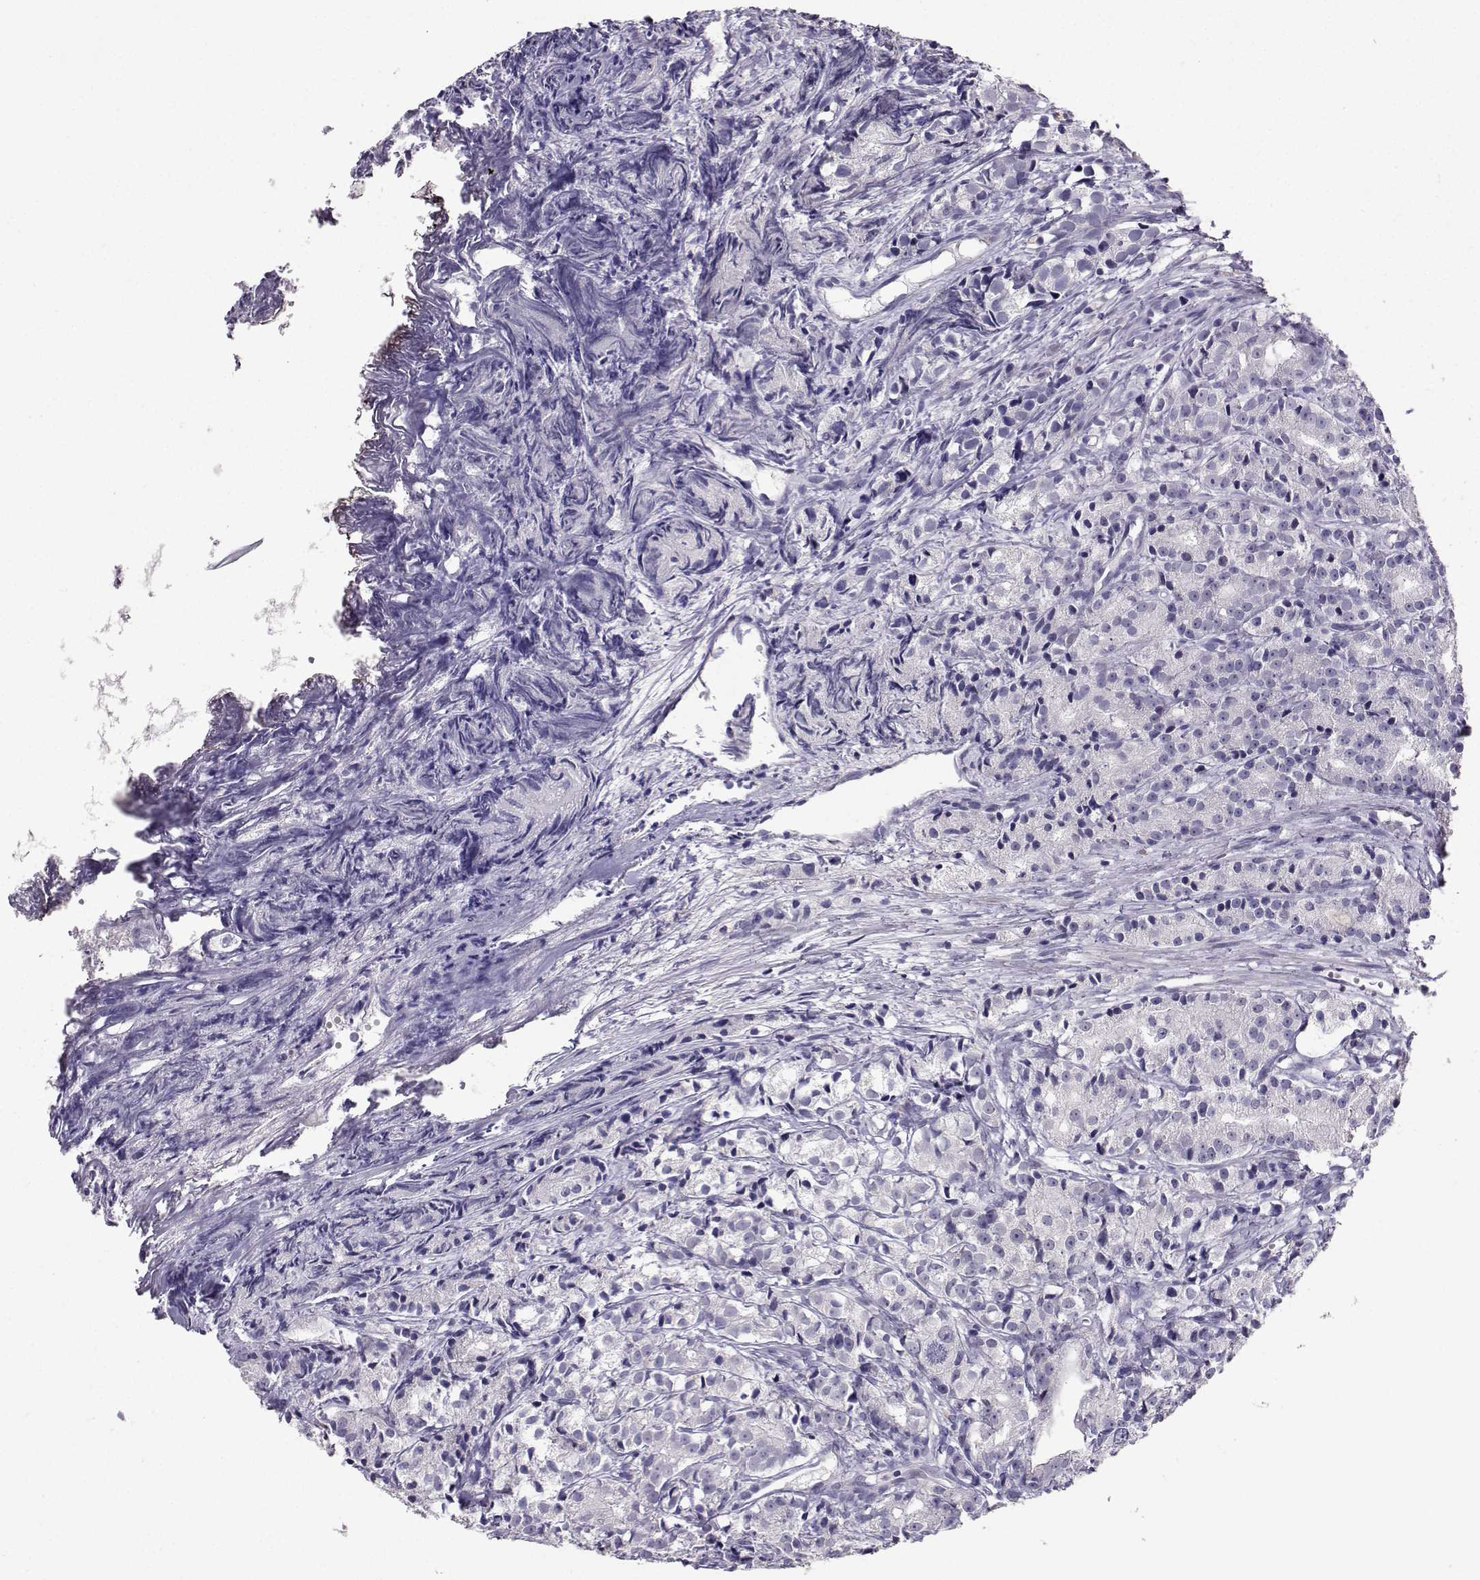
{"staining": {"intensity": "negative", "quantity": "none", "location": "none"}, "tissue": "prostate cancer", "cell_type": "Tumor cells", "image_type": "cancer", "snomed": [{"axis": "morphology", "description": "Adenocarcinoma, Medium grade"}, {"axis": "topography", "description": "Prostate"}], "caption": "The immunohistochemistry micrograph has no significant positivity in tumor cells of adenocarcinoma (medium-grade) (prostate) tissue.", "gene": "CARTPT", "patient": {"sex": "male", "age": 74}}